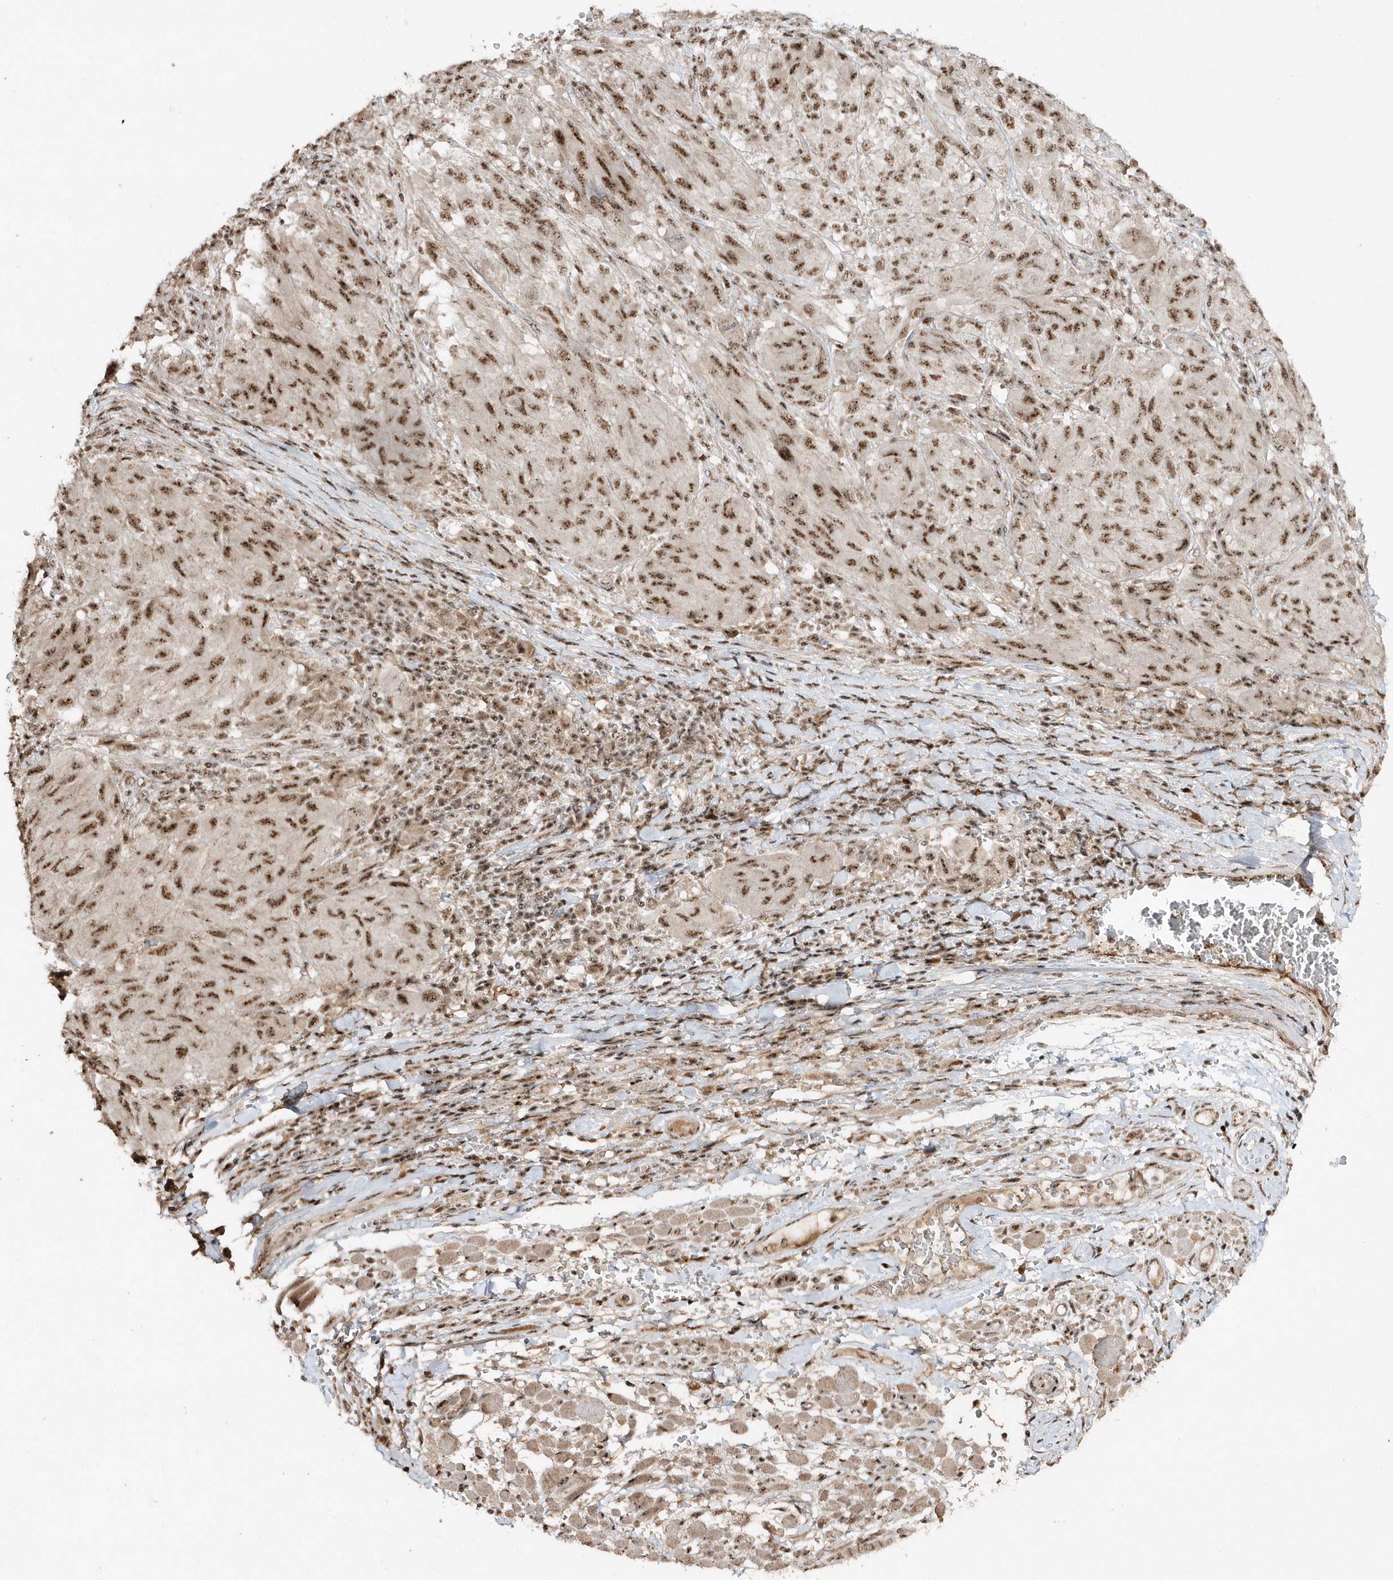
{"staining": {"intensity": "moderate", "quantity": ">75%", "location": "nuclear"}, "tissue": "melanoma", "cell_type": "Tumor cells", "image_type": "cancer", "snomed": [{"axis": "morphology", "description": "Malignant melanoma, NOS"}, {"axis": "topography", "description": "Skin"}], "caption": "Protein expression analysis of human malignant melanoma reveals moderate nuclear positivity in approximately >75% of tumor cells.", "gene": "POLR3B", "patient": {"sex": "female", "age": 91}}